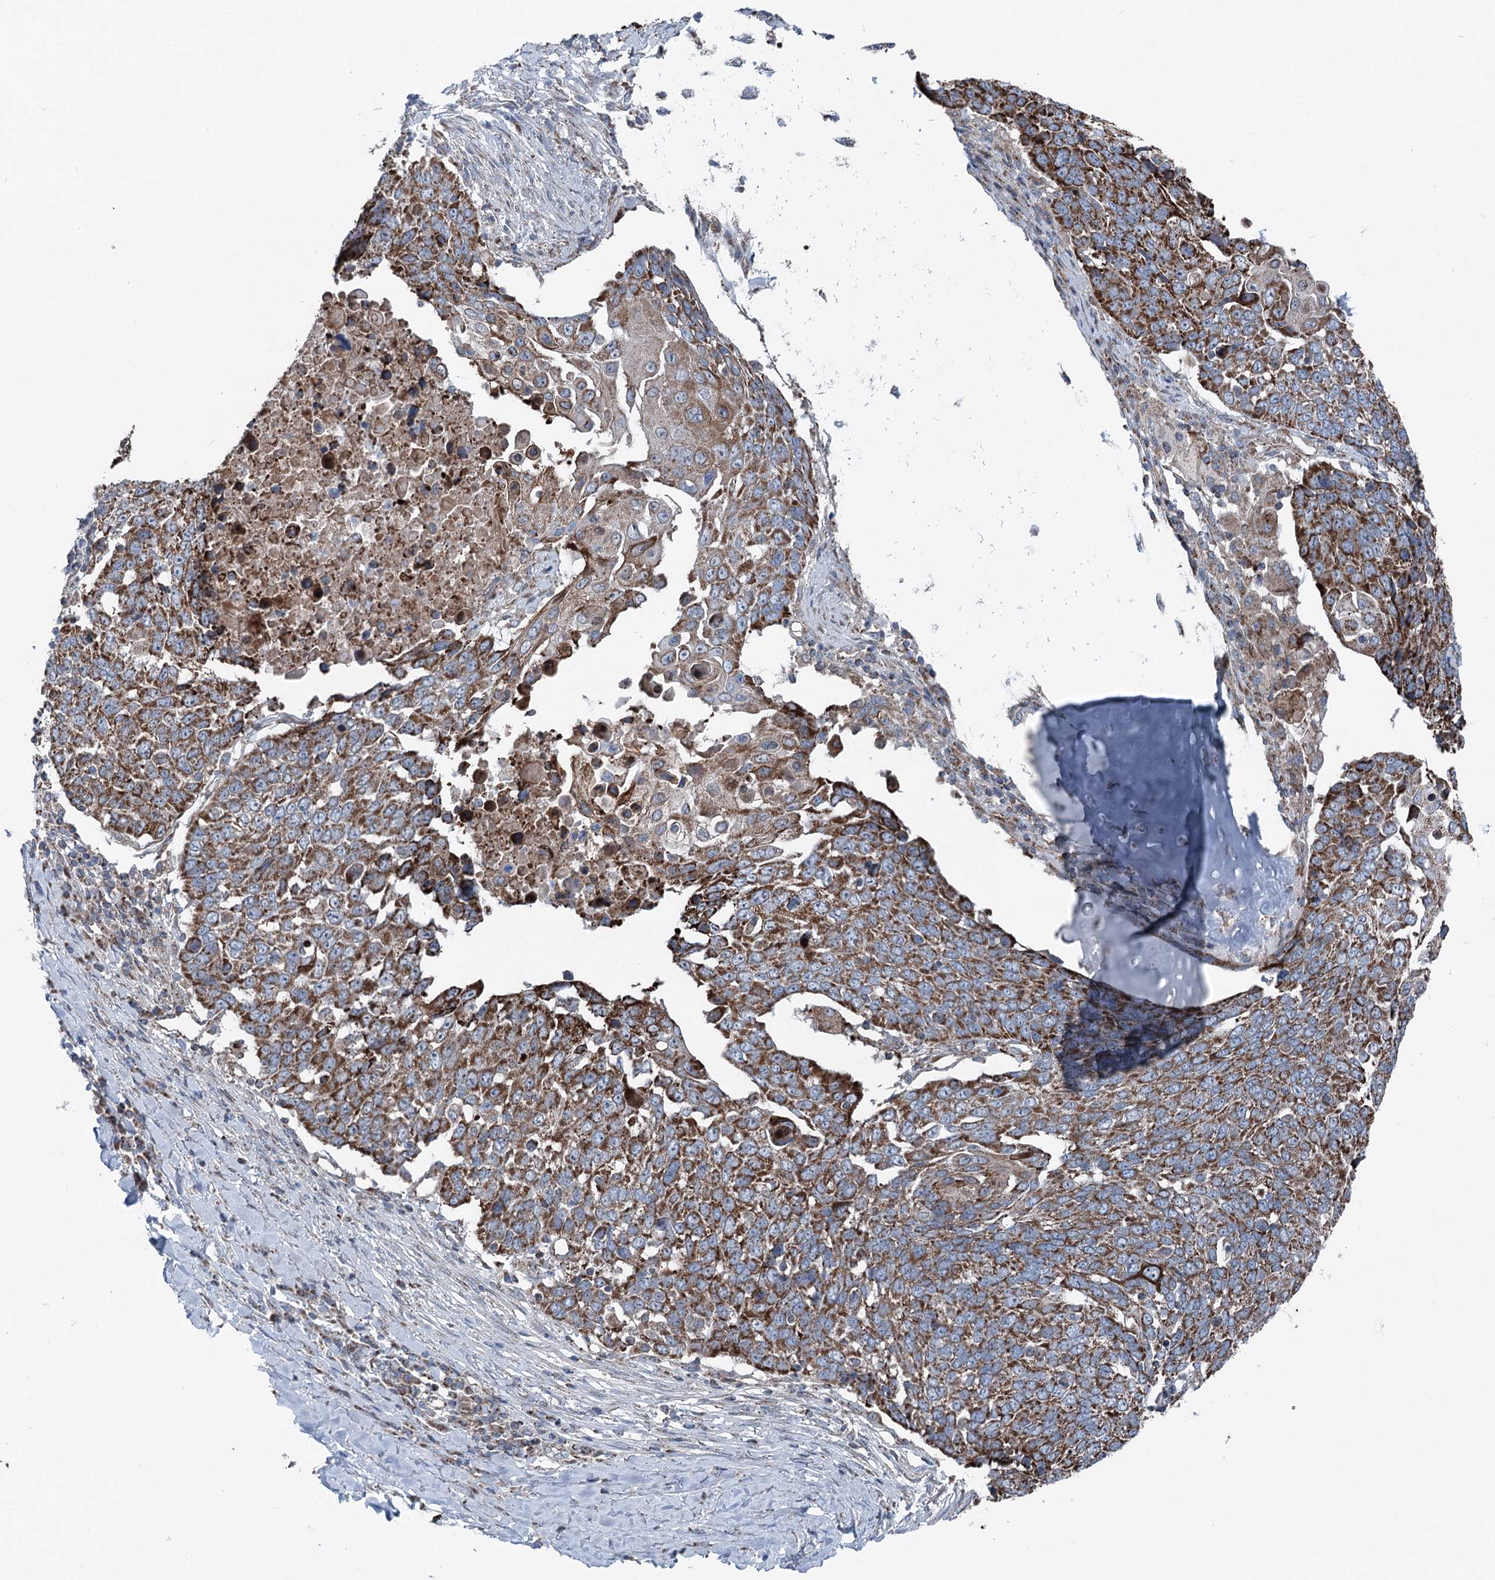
{"staining": {"intensity": "strong", "quantity": ">75%", "location": "cytoplasmic/membranous"}, "tissue": "lung cancer", "cell_type": "Tumor cells", "image_type": "cancer", "snomed": [{"axis": "morphology", "description": "Squamous cell carcinoma, NOS"}, {"axis": "topography", "description": "Lung"}], "caption": "Squamous cell carcinoma (lung) stained with IHC exhibits strong cytoplasmic/membranous positivity in approximately >75% of tumor cells.", "gene": "UCN3", "patient": {"sex": "male", "age": 66}}